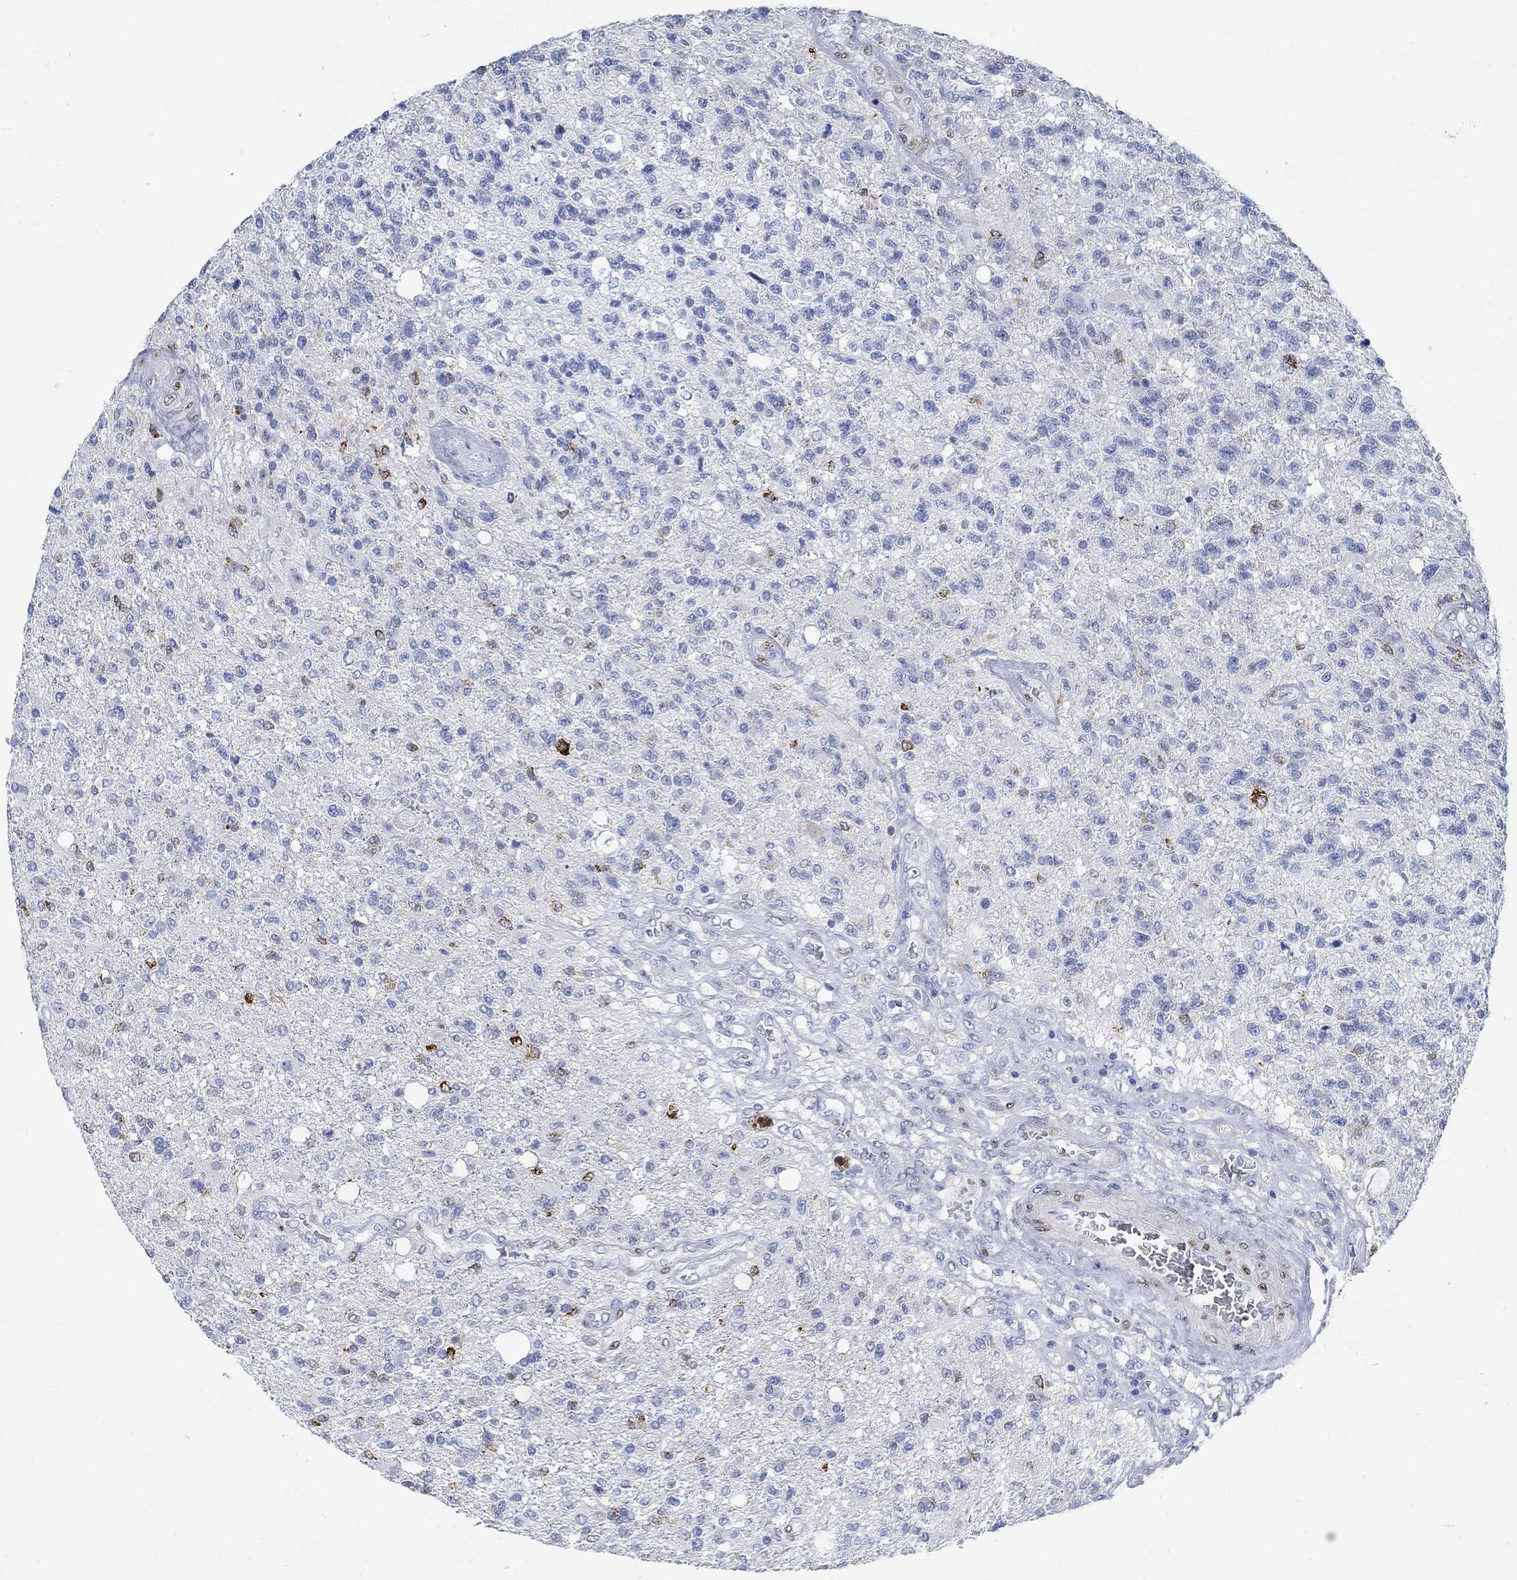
{"staining": {"intensity": "negative", "quantity": "none", "location": "none"}, "tissue": "glioma", "cell_type": "Tumor cells", "image_type": "cancer", "snomed": [{"axis": "morphology", "description": "Glioma, malignant, High grade"}, {"axis": "topography", "description": "Brain"}], "caption": "Malignant glioma (high-grade) was stained to show a protein in brown. There is no significant positivity in tumor cells. (Stains: DAB (3,3'-diaminobenzidine) immunohistochemistry with hematoxylin counter stain, Microscopy: brightfield microscopy at high magnification).", "gene": "RBM20", "patient": {"sex": "male", "age": 56}}